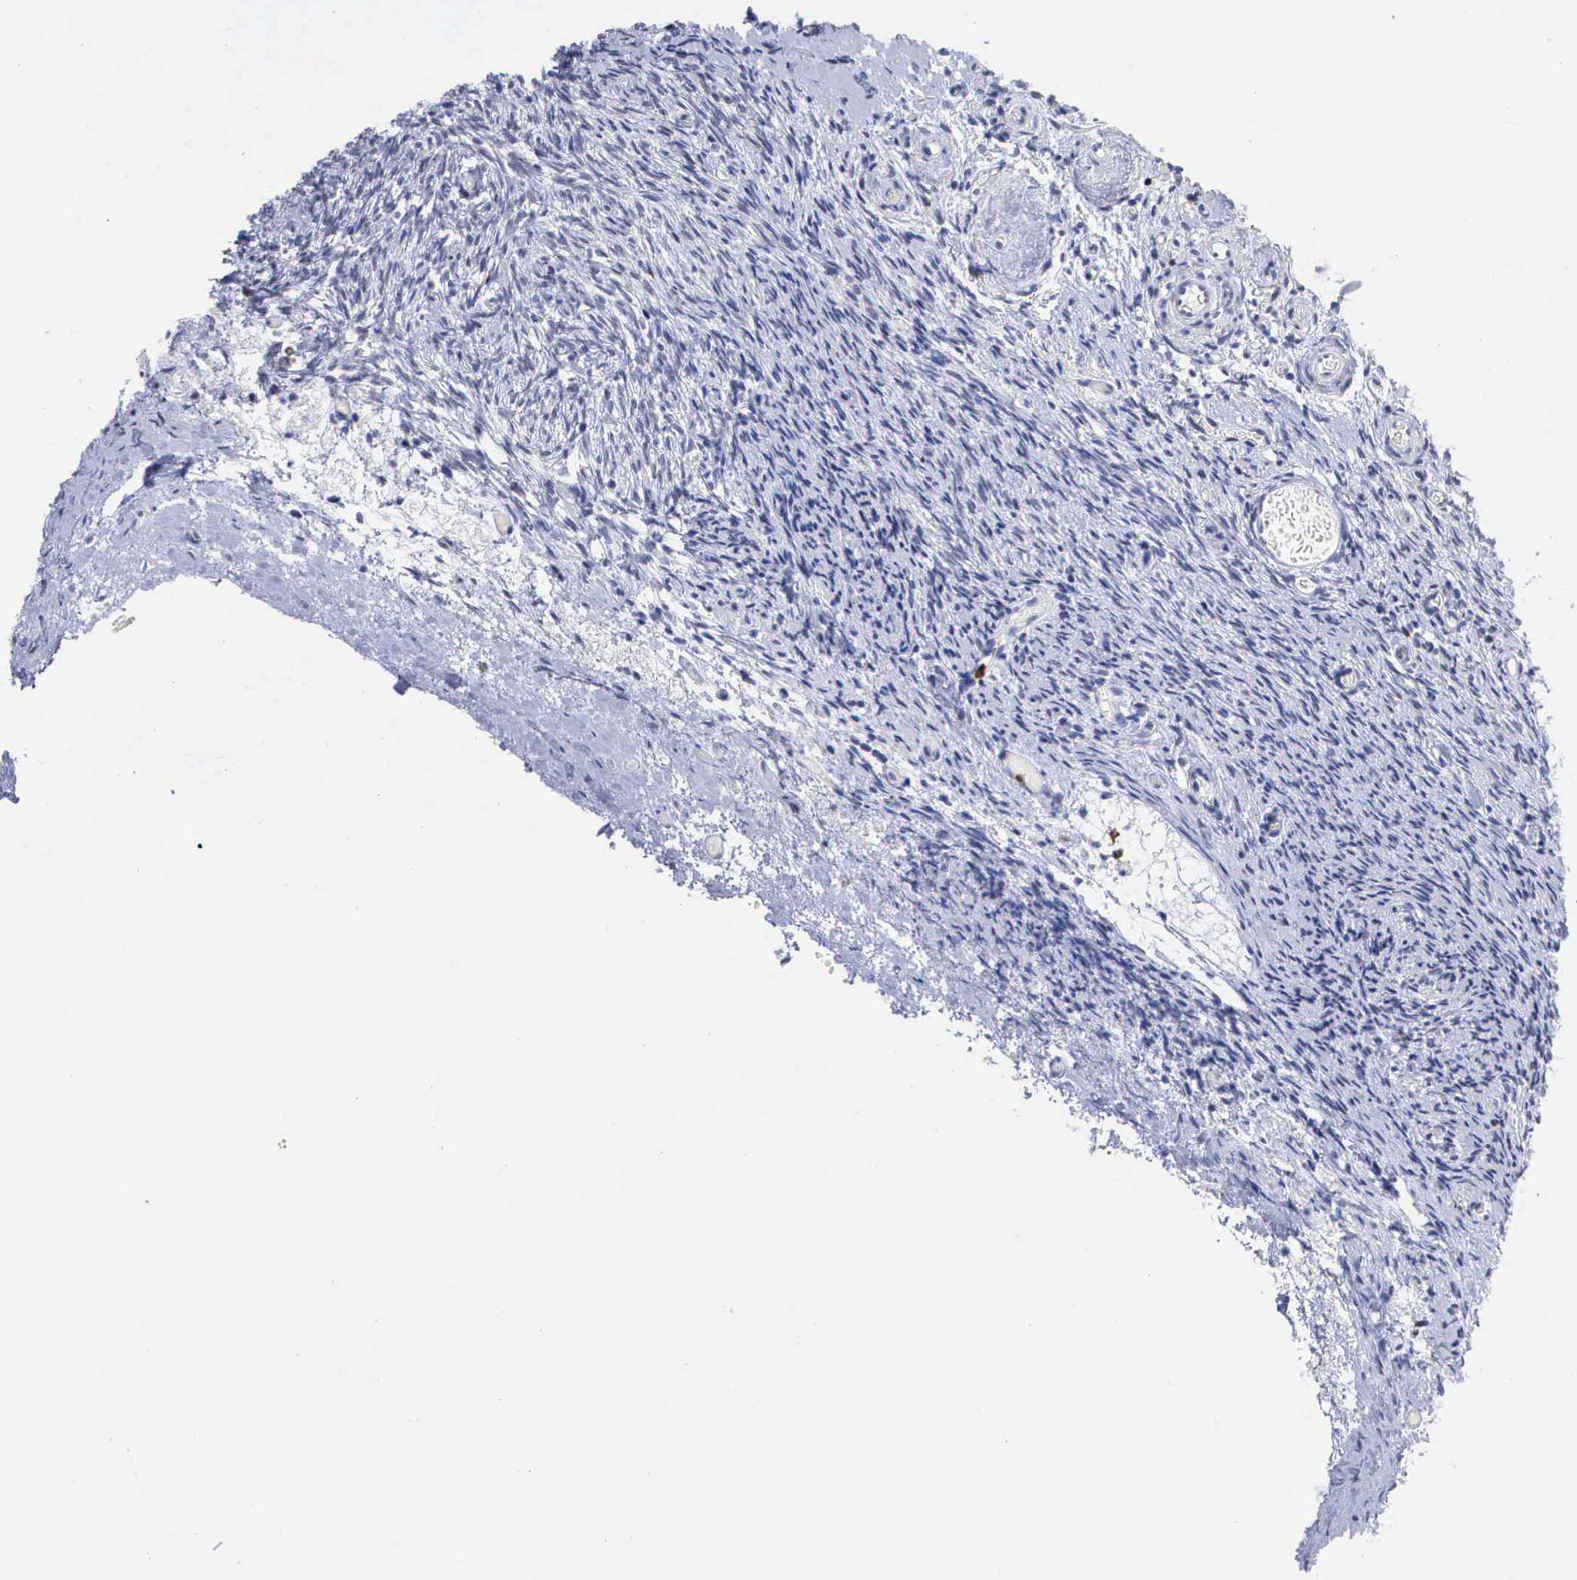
{"staining": {"intensity": "negative", "quantity": "none", "location": "none"}, "tissue": "ovary", "cell_type": "Follicle cells", "image_type": "normal", "snomed": [{"axis": "morphology", "description": "Normal tissue, NOS"}, {"axis": "topography", "description": "Ovary"}], "caption": "Immunohistochemistry image of normal ovary: human ovary stained with DAB (3,3'-diaminobenzidine) demonstrates no significant protein positivity in follicle cells.", "gene": "SPIN3", "patient": {"sex": "female", "age": 78}}